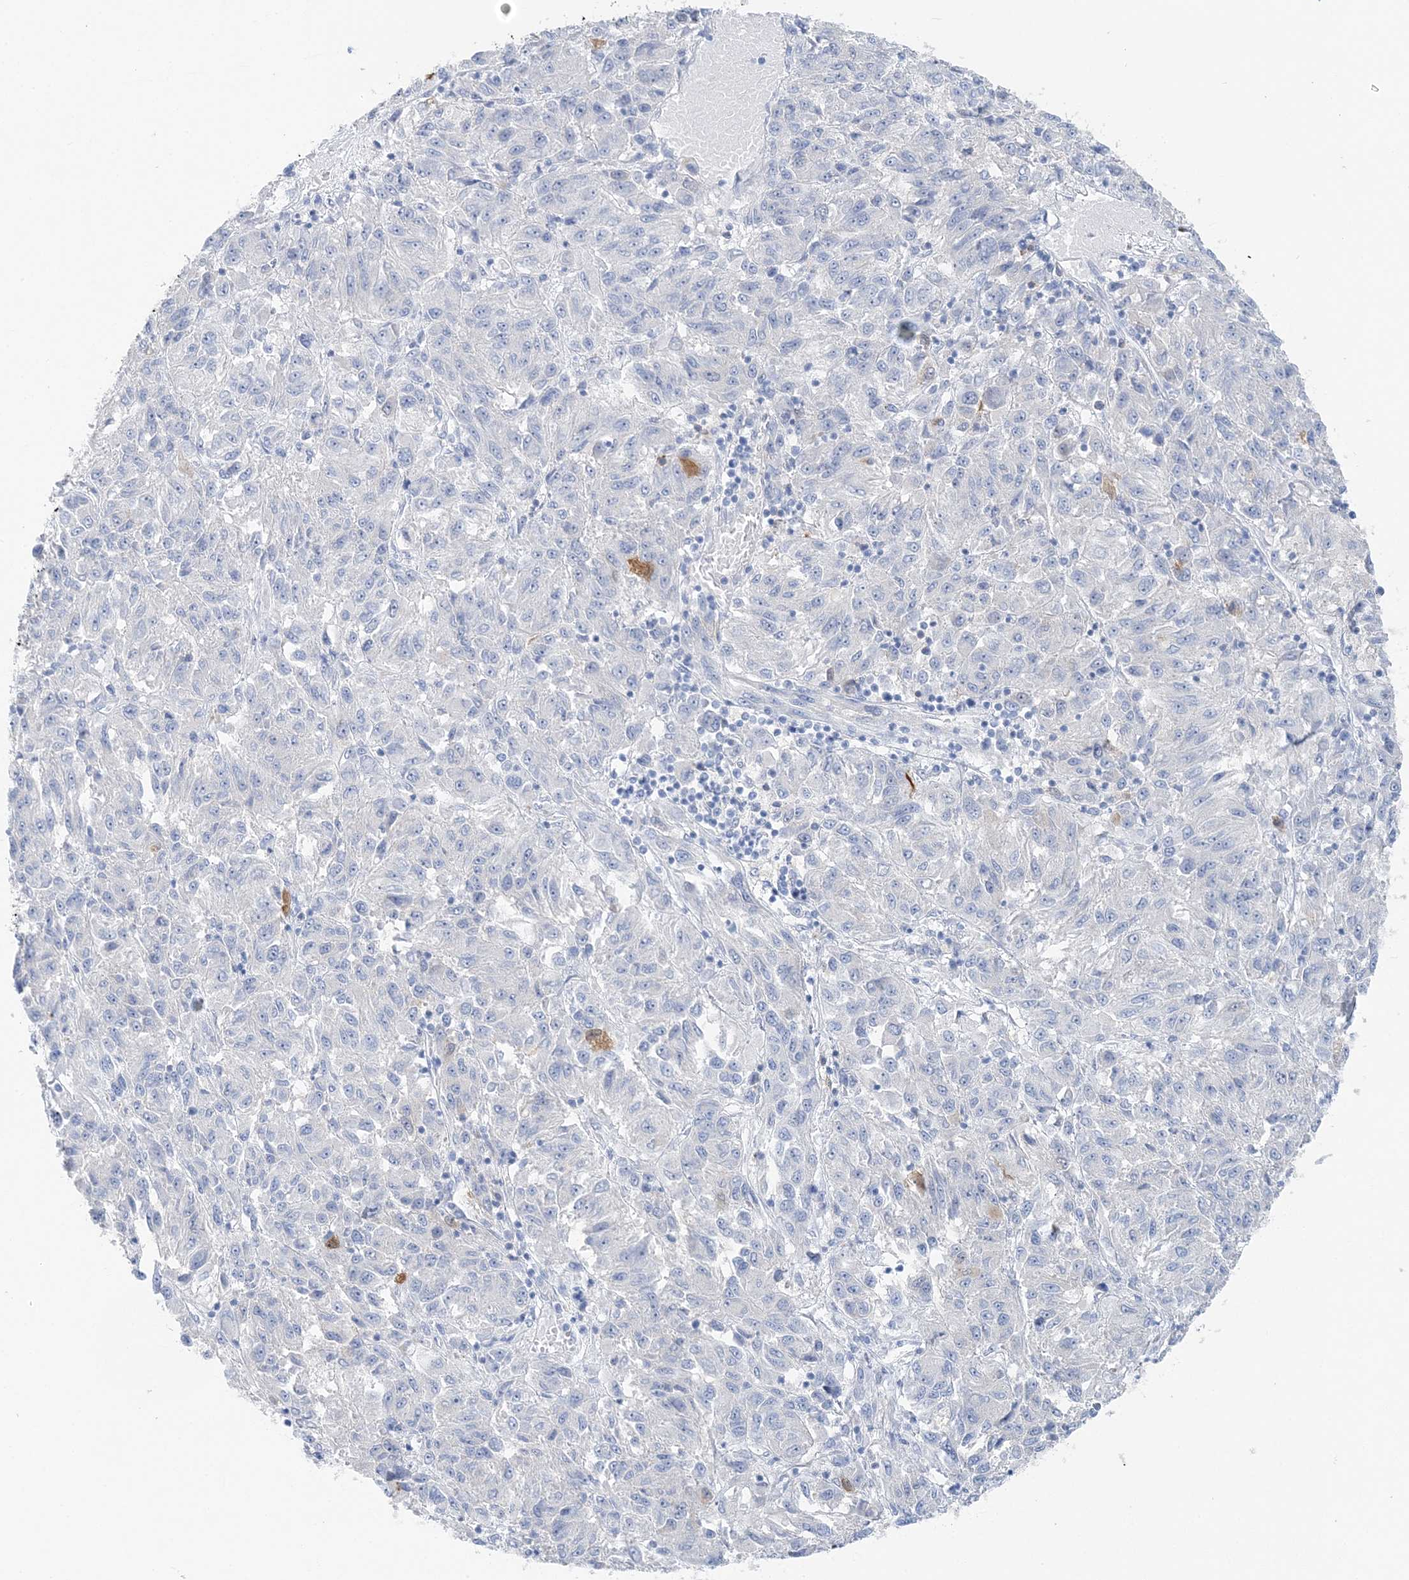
{"staining": {"intensity": "negative", "quantity": "none", "location": "none"}, "tissue": "melanoma", "cell_type": "Tumor cells", "image_type": "cancer", "snomed": [{"axis": "morphology", "description": "Malignant melanoma, Metastatic site"}, {"axis": "topography", "description": "Lung"}], "caption": "Malignant melanoma (metastatic site) was stained to show a protein in brown. There is no significant positivity in tumor cells.", "gene": "HMGCS1", "patient": {"sex": "male", "age": 64}}